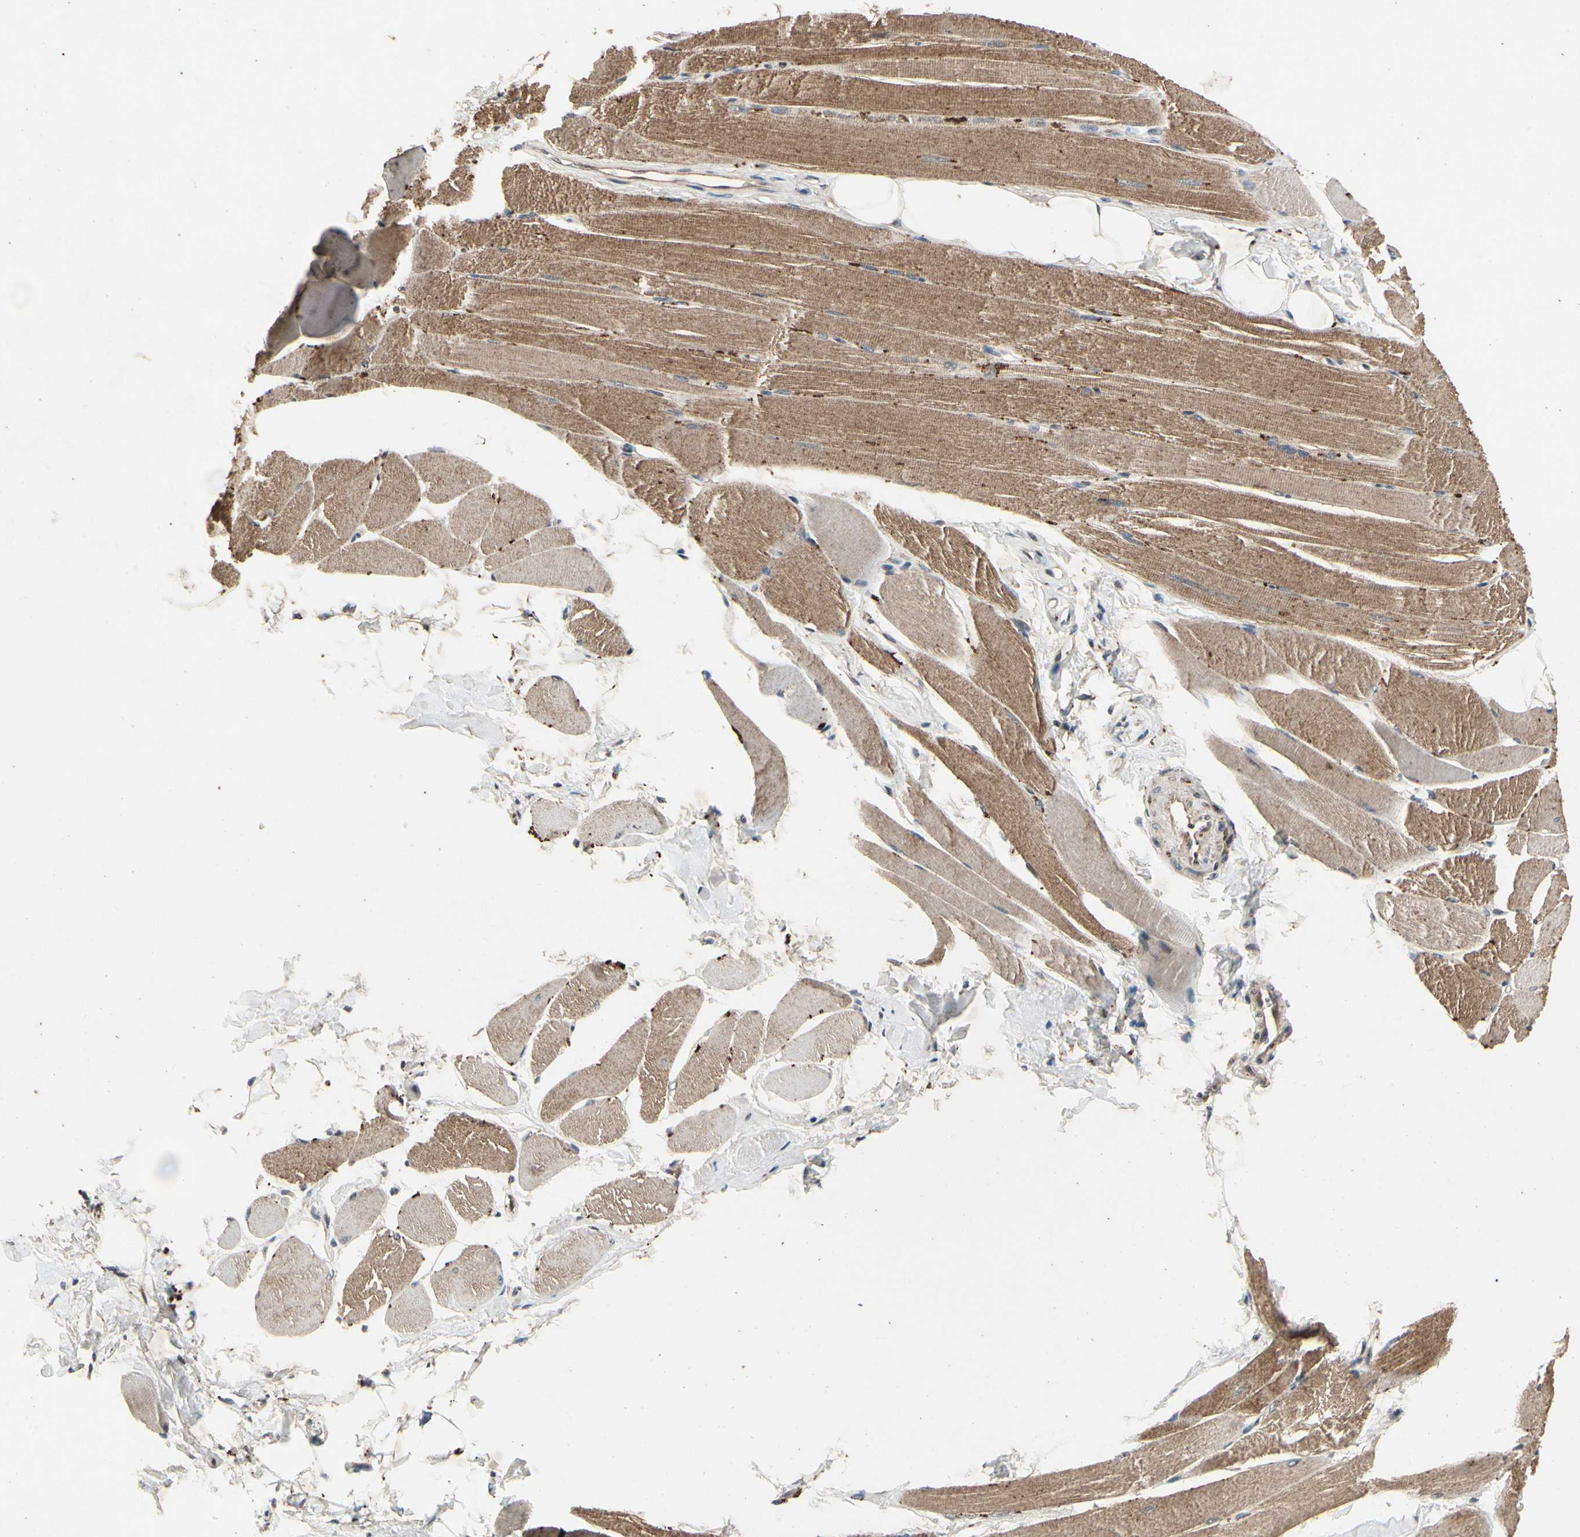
{"staining": {"intensity": "moderate", "quantity": ">75%", "location": "cytoplasmic/membranous"}, "tissue": "skeletal muscle", "cell_type": "Myocytes", "image_type": "normal", "snomed": [{"axis": "morphology", "description": "Normal tissue, NOS"}, {"axis": "topography", "description": "Skeletal muscle"}, {"axis": "topography", "description": "Peripheral nerve tissue"}], "caption": "This image shows unremarkable skeletal muscle stained with immunohistochemistry to label a protein in brown. The cytoplasmic/membranous of myocytes show moderate positivity for the protein. Nuclei are counter-stained blue.", "gene": "DPY19L3", "patient": {"sex": "female", "age": 84}}